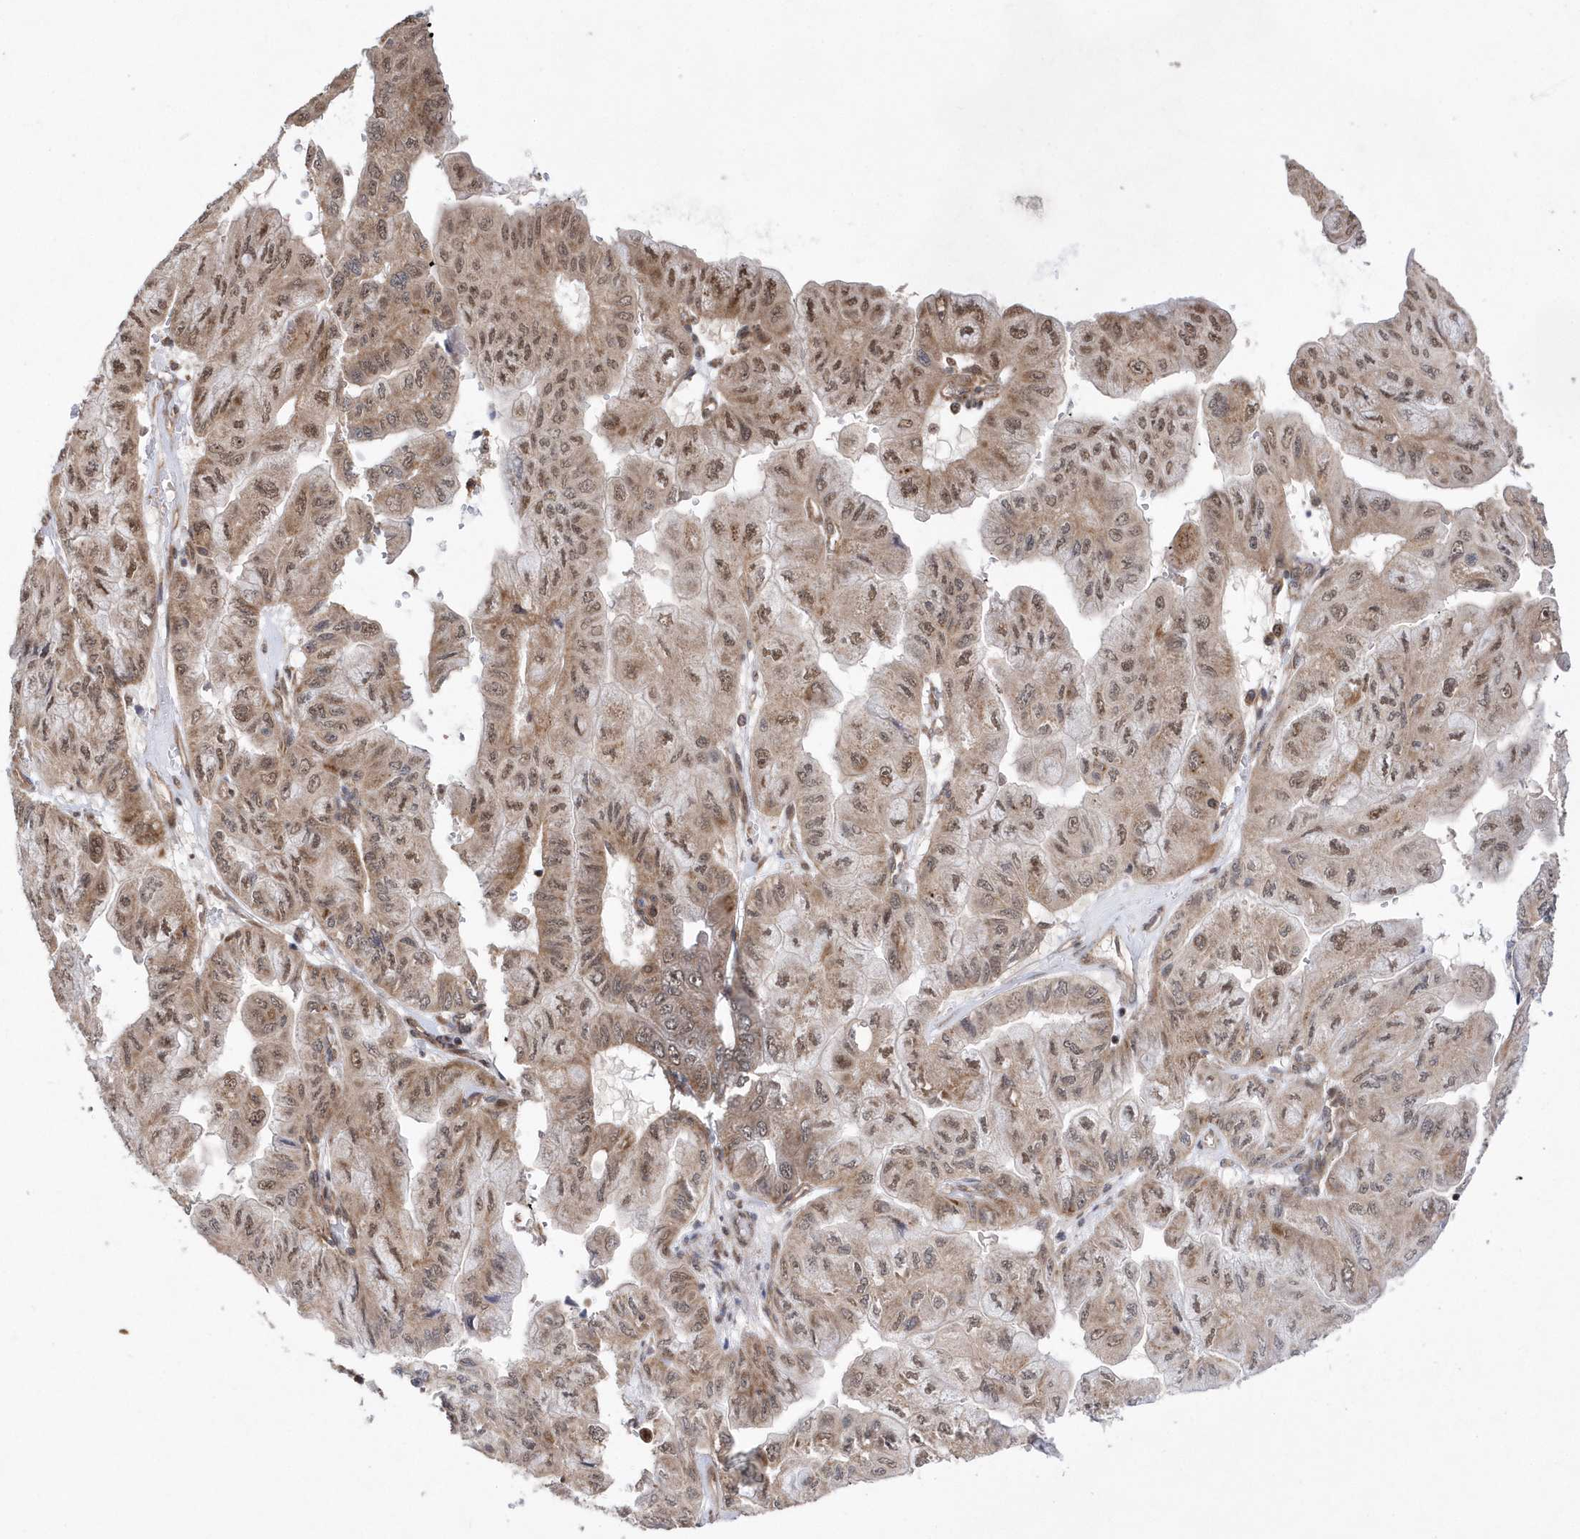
{"staining": {"intensity": "moderate", "quantity": ">75%", "location": "cytoplasmic/membranous,nuclear"}, "tissue": "pancreatic cancer", "cell_type": "Tumor cells", "image_type": "cancer", "snomed": [{"axis": "morphology", "description": "Adenocarcinoma, NOS"}, {"axis": "topography", "description": "Pancreas"}], "caption": "Pancreatic adenocarcinoma was stained to show a protein in brown. There is medium levels of moderate cytoplasmic/membranous and nuclear positivity in about >75% of tumor cells.", "gene": "DALRD3", "patient": {"sex": "male", "age": 51}}